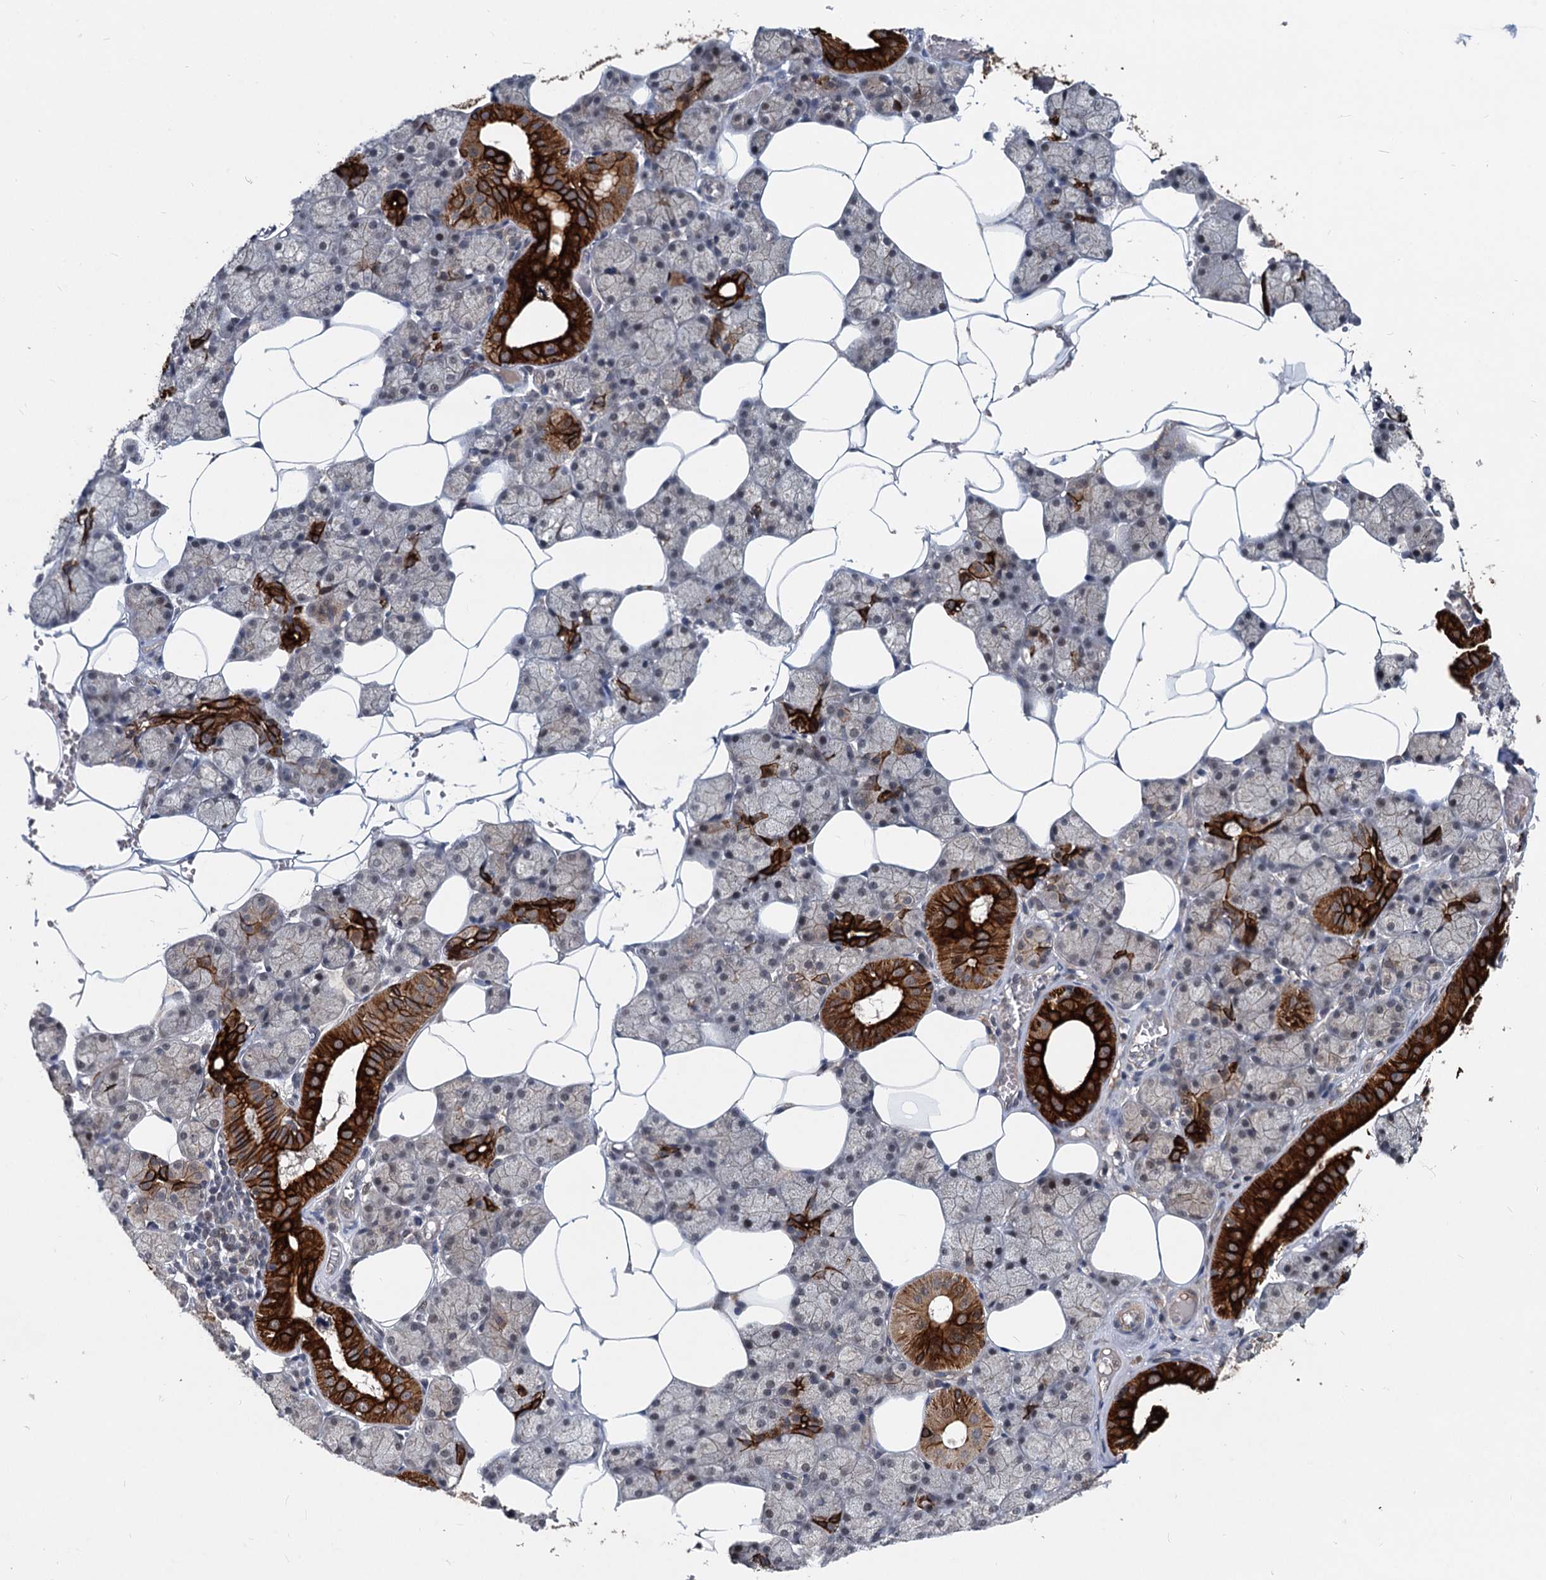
{"staining": {"intensity": "strong", "quantity": "25%-75%", "location": "cytoplasmic/membranous"}, "tissue": "salivary gland", "cell_type": "Glandular cells", "image_type": "normal", "snomed": [{"axis": "morphology", "description": "Normal tissue, NOS"}, {"axis": "topography", "description": "Salivary gland"}], "caption": "About 25%-75% of glandular cells in benign salivary gland exhibit strong cytoplasmic/membranous protein staining as visualized by brown immunohistochemical staining.", "gene": "RITA1", "patient": {"sex": "male", "age": 62}}